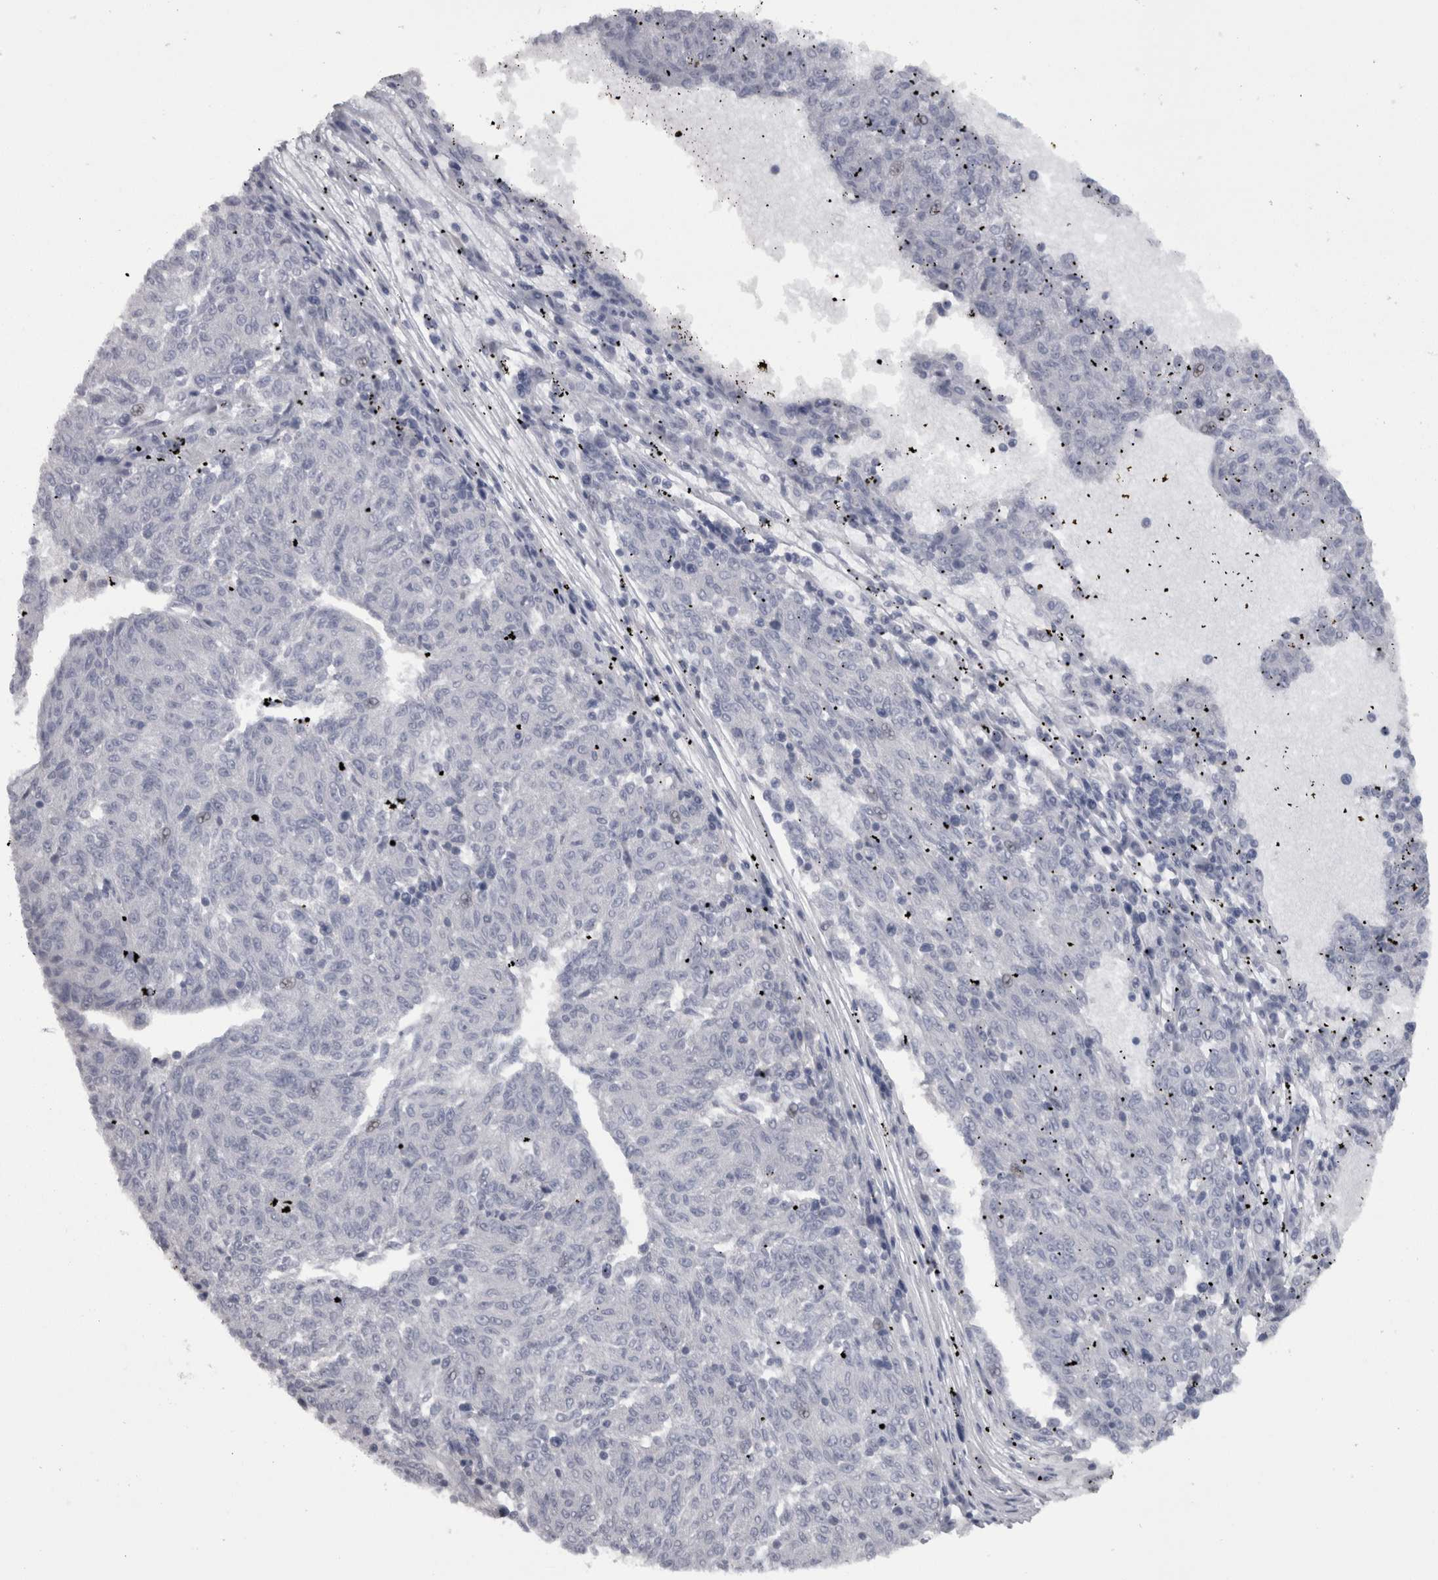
{"staining": {"intensity": "negative", "quantity": "none", "location": "none"}, "tissue": "melanoma", "cell_type": "Tumor cells", "image_type": "cancer", "snomed": [{"axis": "morphology", "description": "Malignant melanoma, NOS"}, {"axis": "topography", "description": "Skin"}], "caption": "There is no significant staining in tumor cells of melanoma. The staining is performed using DAB brown chromogen with nuclei counter-stained in using hematoxylin.", "gene": "CAMK2D", "patient": {"sex": "female", "age": 72}}